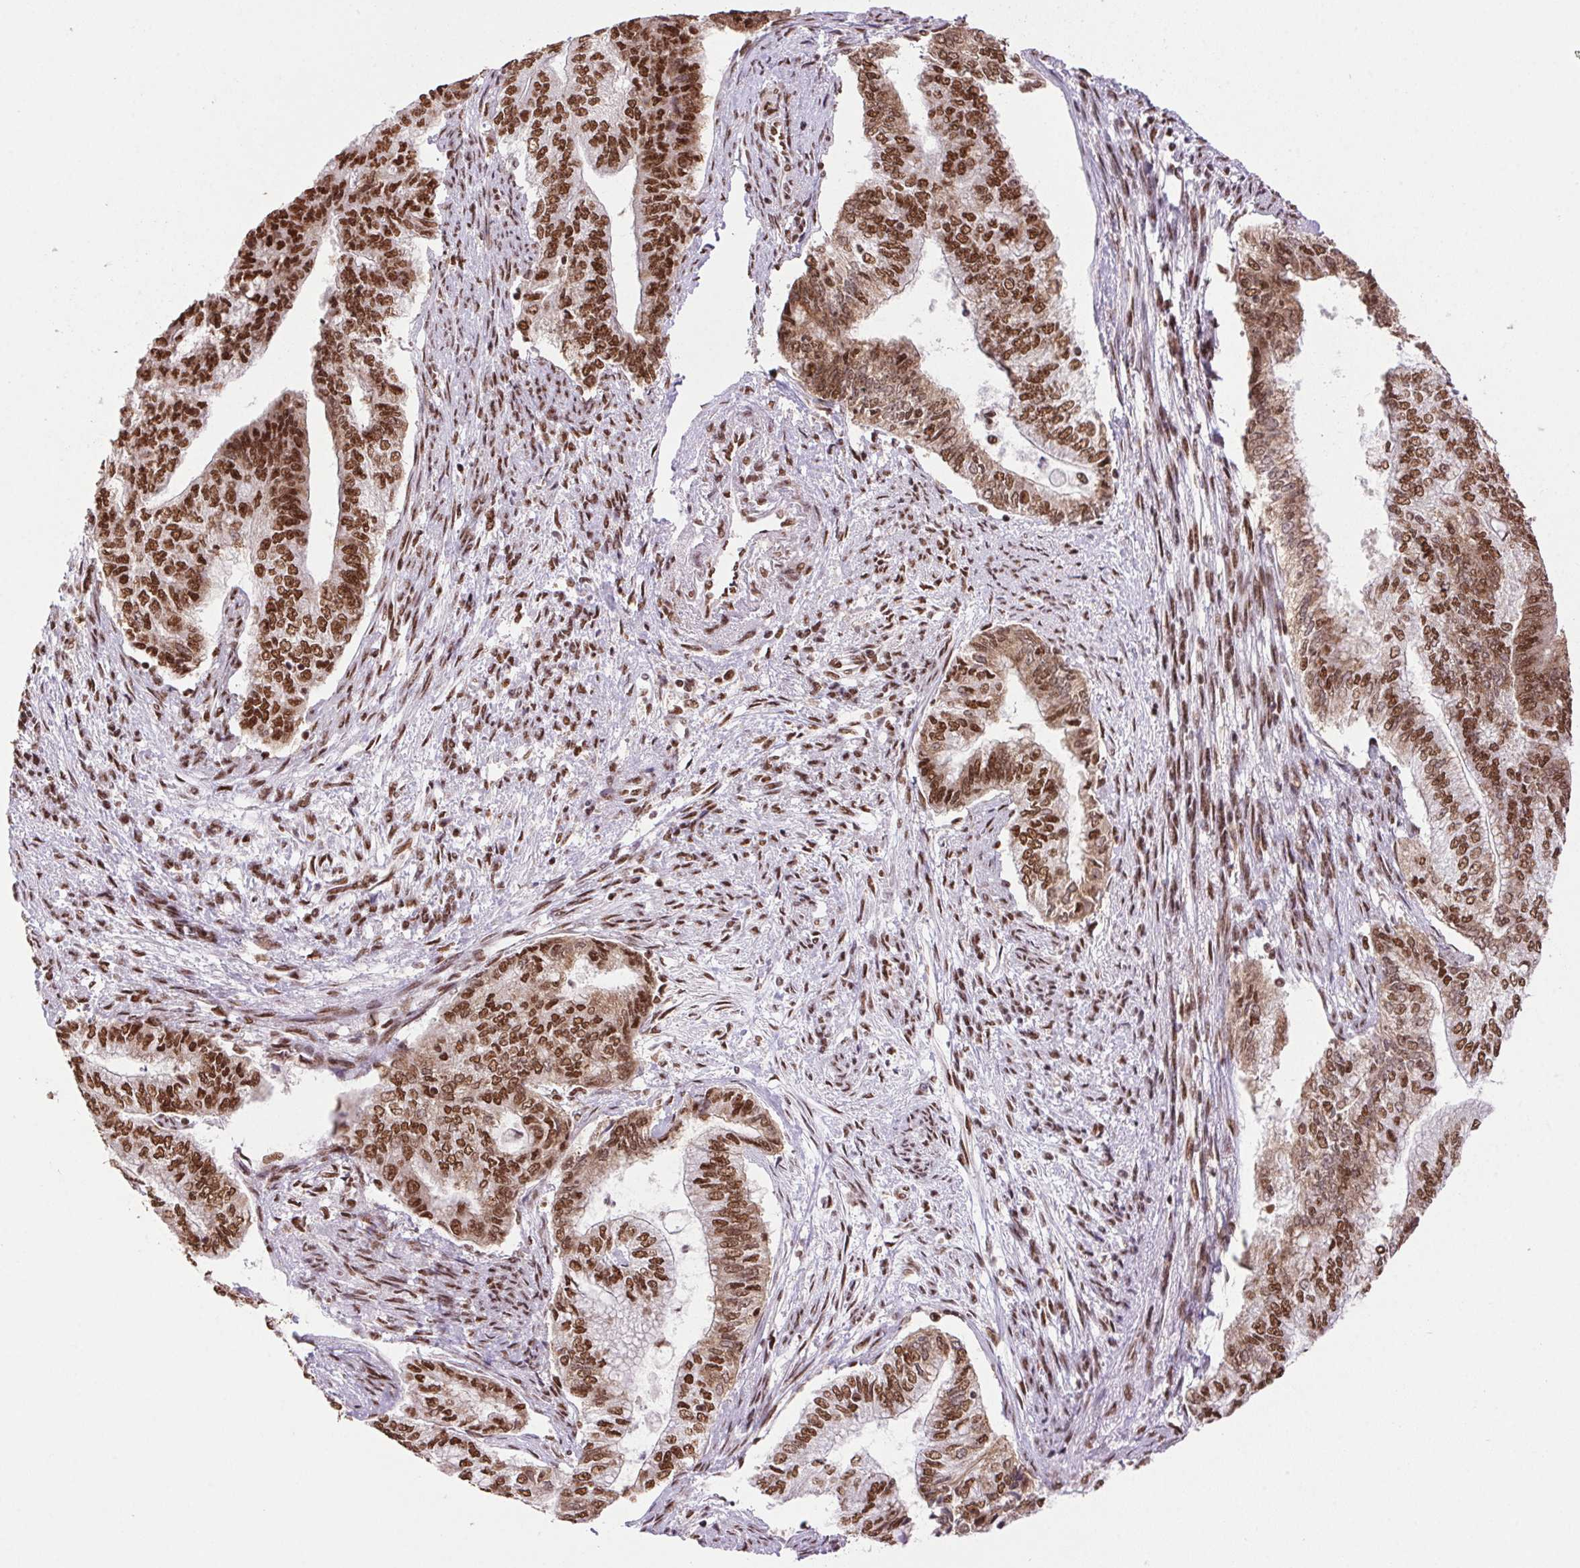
{"staining": {"intensity": "moderate", "quantity": ">75%", "location": "cytoplasmic/membranous,nuclear"}, "tissue": "endometrial cancer", "cell_type": "Tumor cells", "image_type": "cancer", "snomed": [{"axis": "morphology", "description": "Adenocarcinoma, NOS"}, {"axis": "topography", "description": "Endometrium"}], "caption": "DAB (3,3'-diaminobenzidine) immunohistochemical staining of human endometrial cancer shows moderate cytoplasmic/membranous and nuclear protein positivity in approximately >75% of tumor cells.", "gene": "ZNF207", "patient": {"sex": "female", "age": 65}}